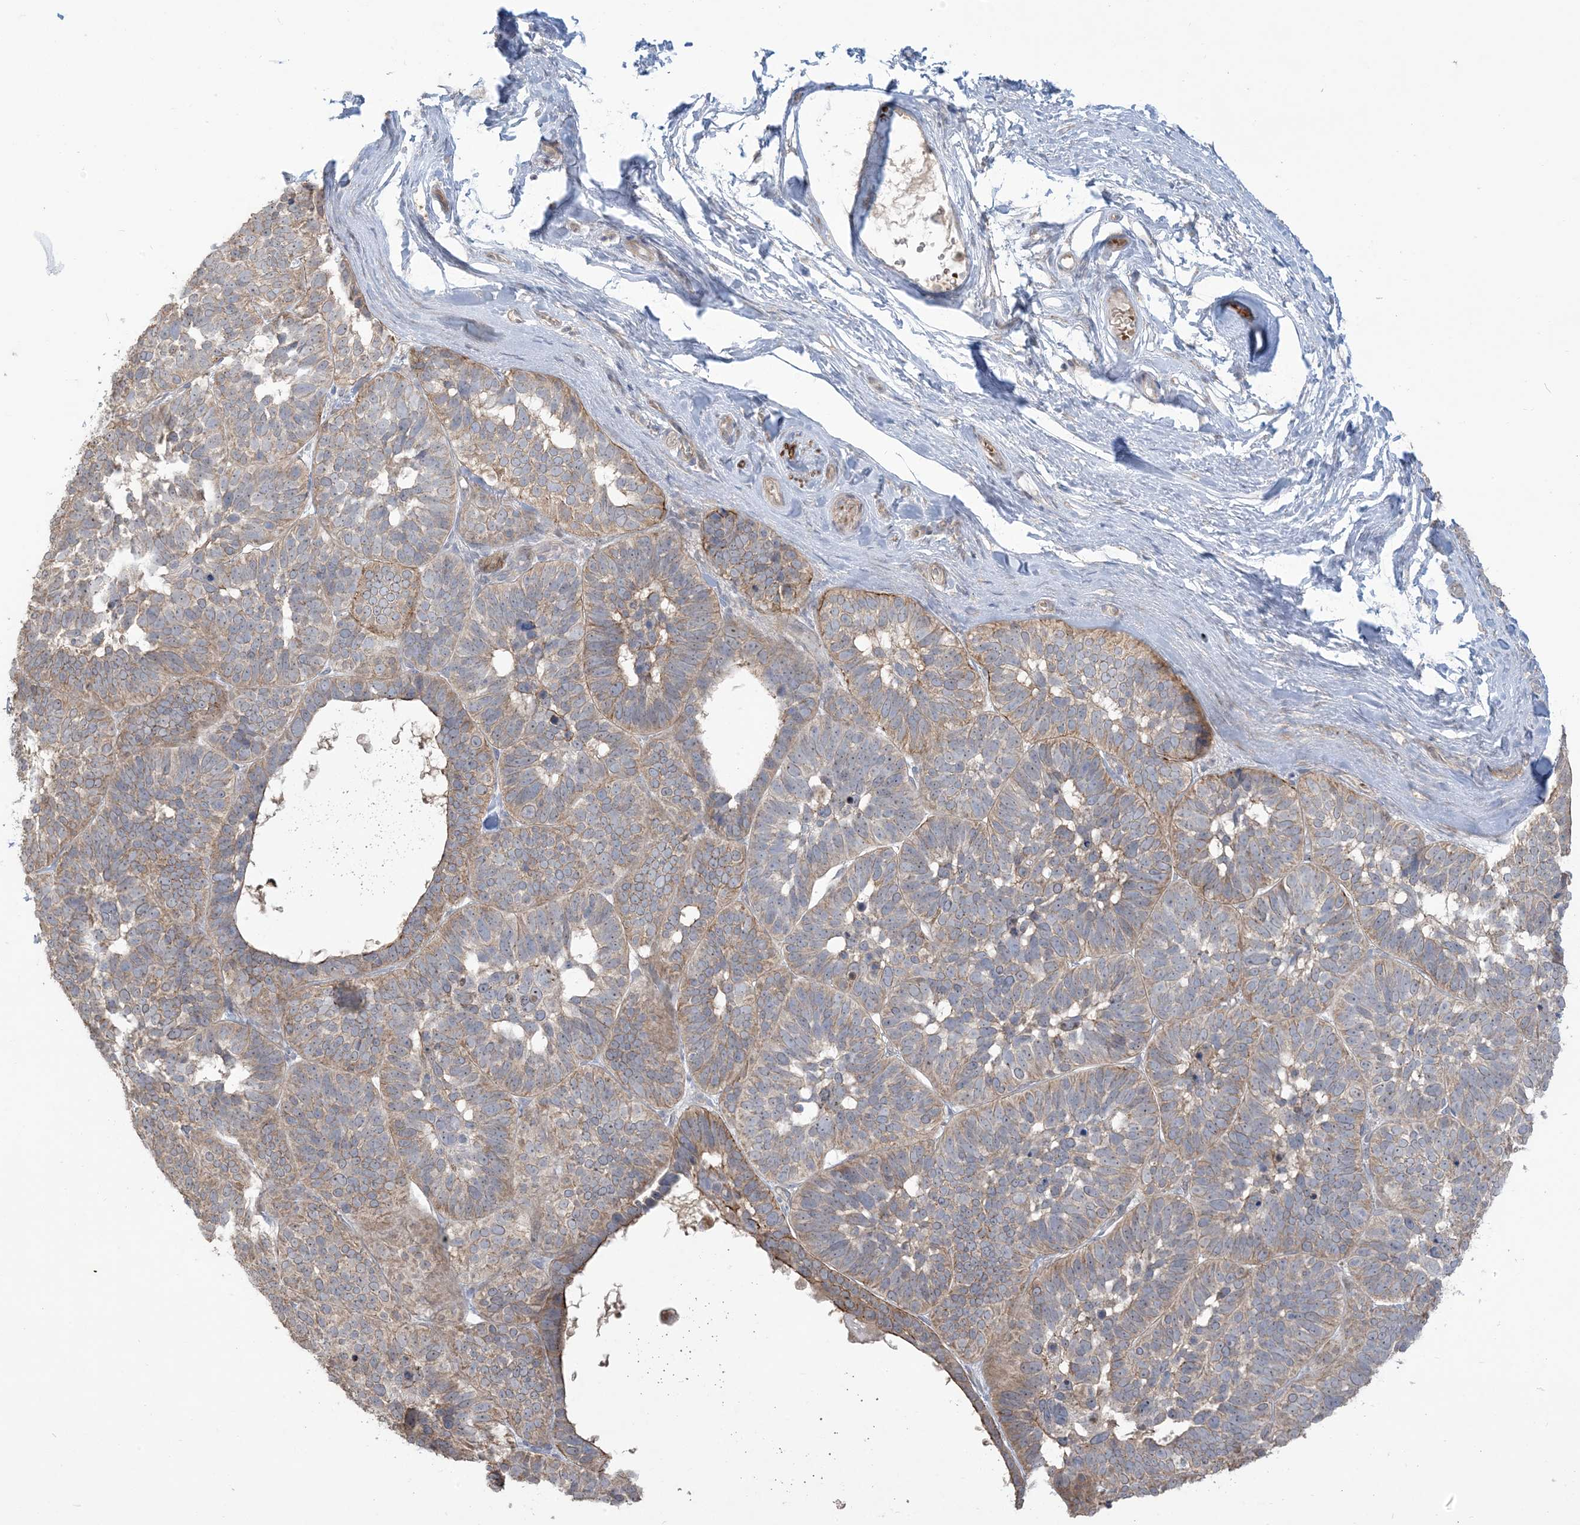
{"staining": {"intensity": "weak", "quantity": ">75%", "location": "cytoplasmic/membranous"}, "tissue": "skin cancer", "cell_type": "Tumor cells", "image_type": "cancer", "snomed": [{"axis": "morphology", "description": "Basal cell carcinoma"}, {"axis": "topography", "description": "Skin"}], "caption": "An immunohistochemistry image of neoplastic tissue is shown. Protein staining in brown labels weak cytoplasmic/membranous positivity in skin basal cell carcinoma within tumor cells. (brown staining indicates protein expression, while blue staining denotes nuclei).", "gene": "KLHL18", "patient": {"sex": "male", "age": 62}}